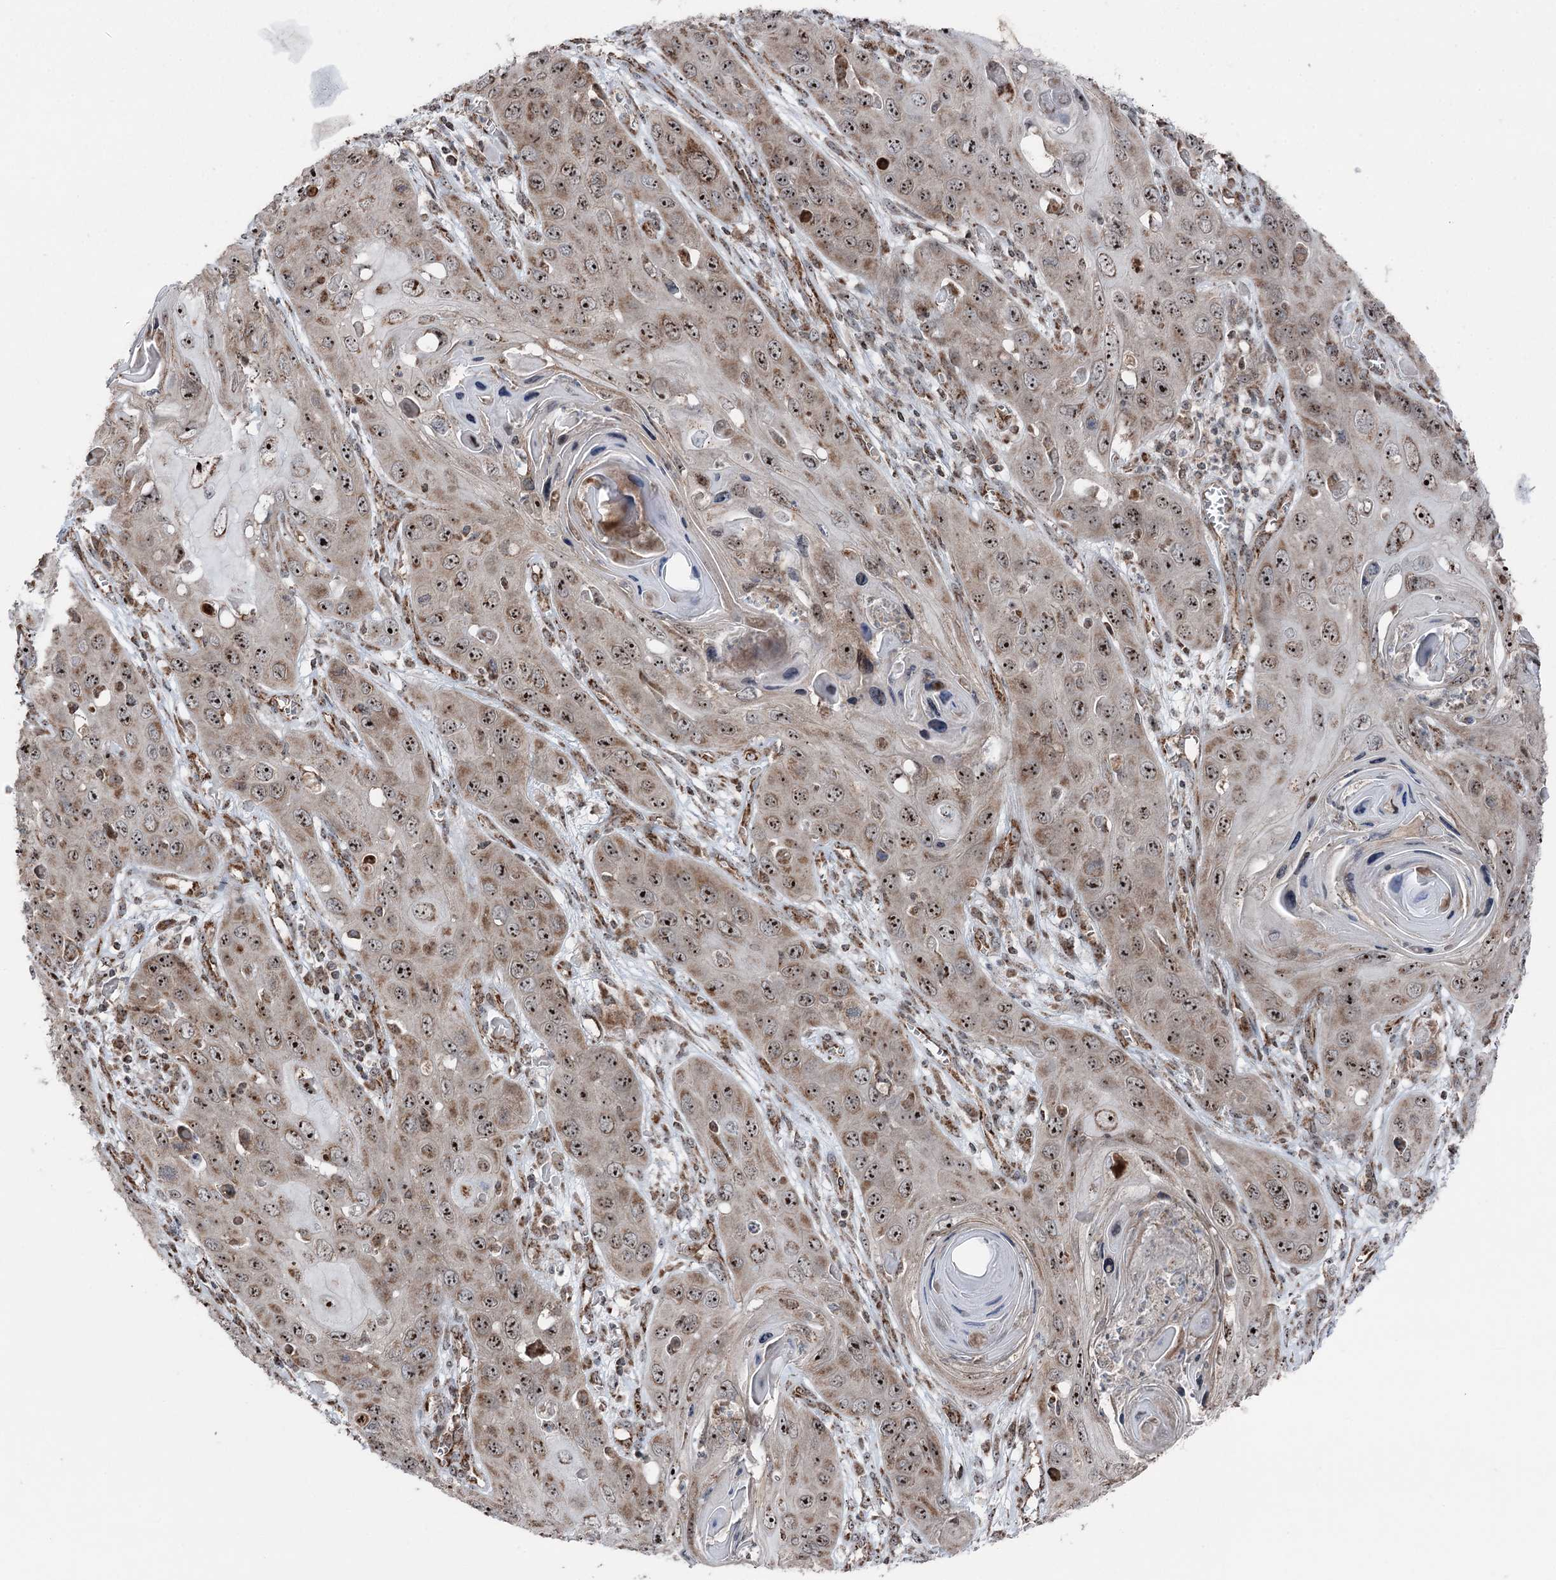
{"staining": {"intensity": "moderate", "quantity": ">75%", "location": "cytoplasmic/membranous,nuclear"}, "tissue": "skin cancer", "cell_type": "Tumor cells", "image_type": "cancer", "snomed": [{"axis": "morphology", "description": "Squamous cell carcinoma, NOS"}, {"axis": "topography", "description": "Skin"}], "caption": "Immunohistochemistry micrograph of skin cancer stained for a protein (brown), which displays medium levels of moderate cytoplasmic/membranous and nuclear positivity in approximately >75% of tumor cells.", "gene": "STEEP1", "patient": {"sex": "male", "age": 55}}